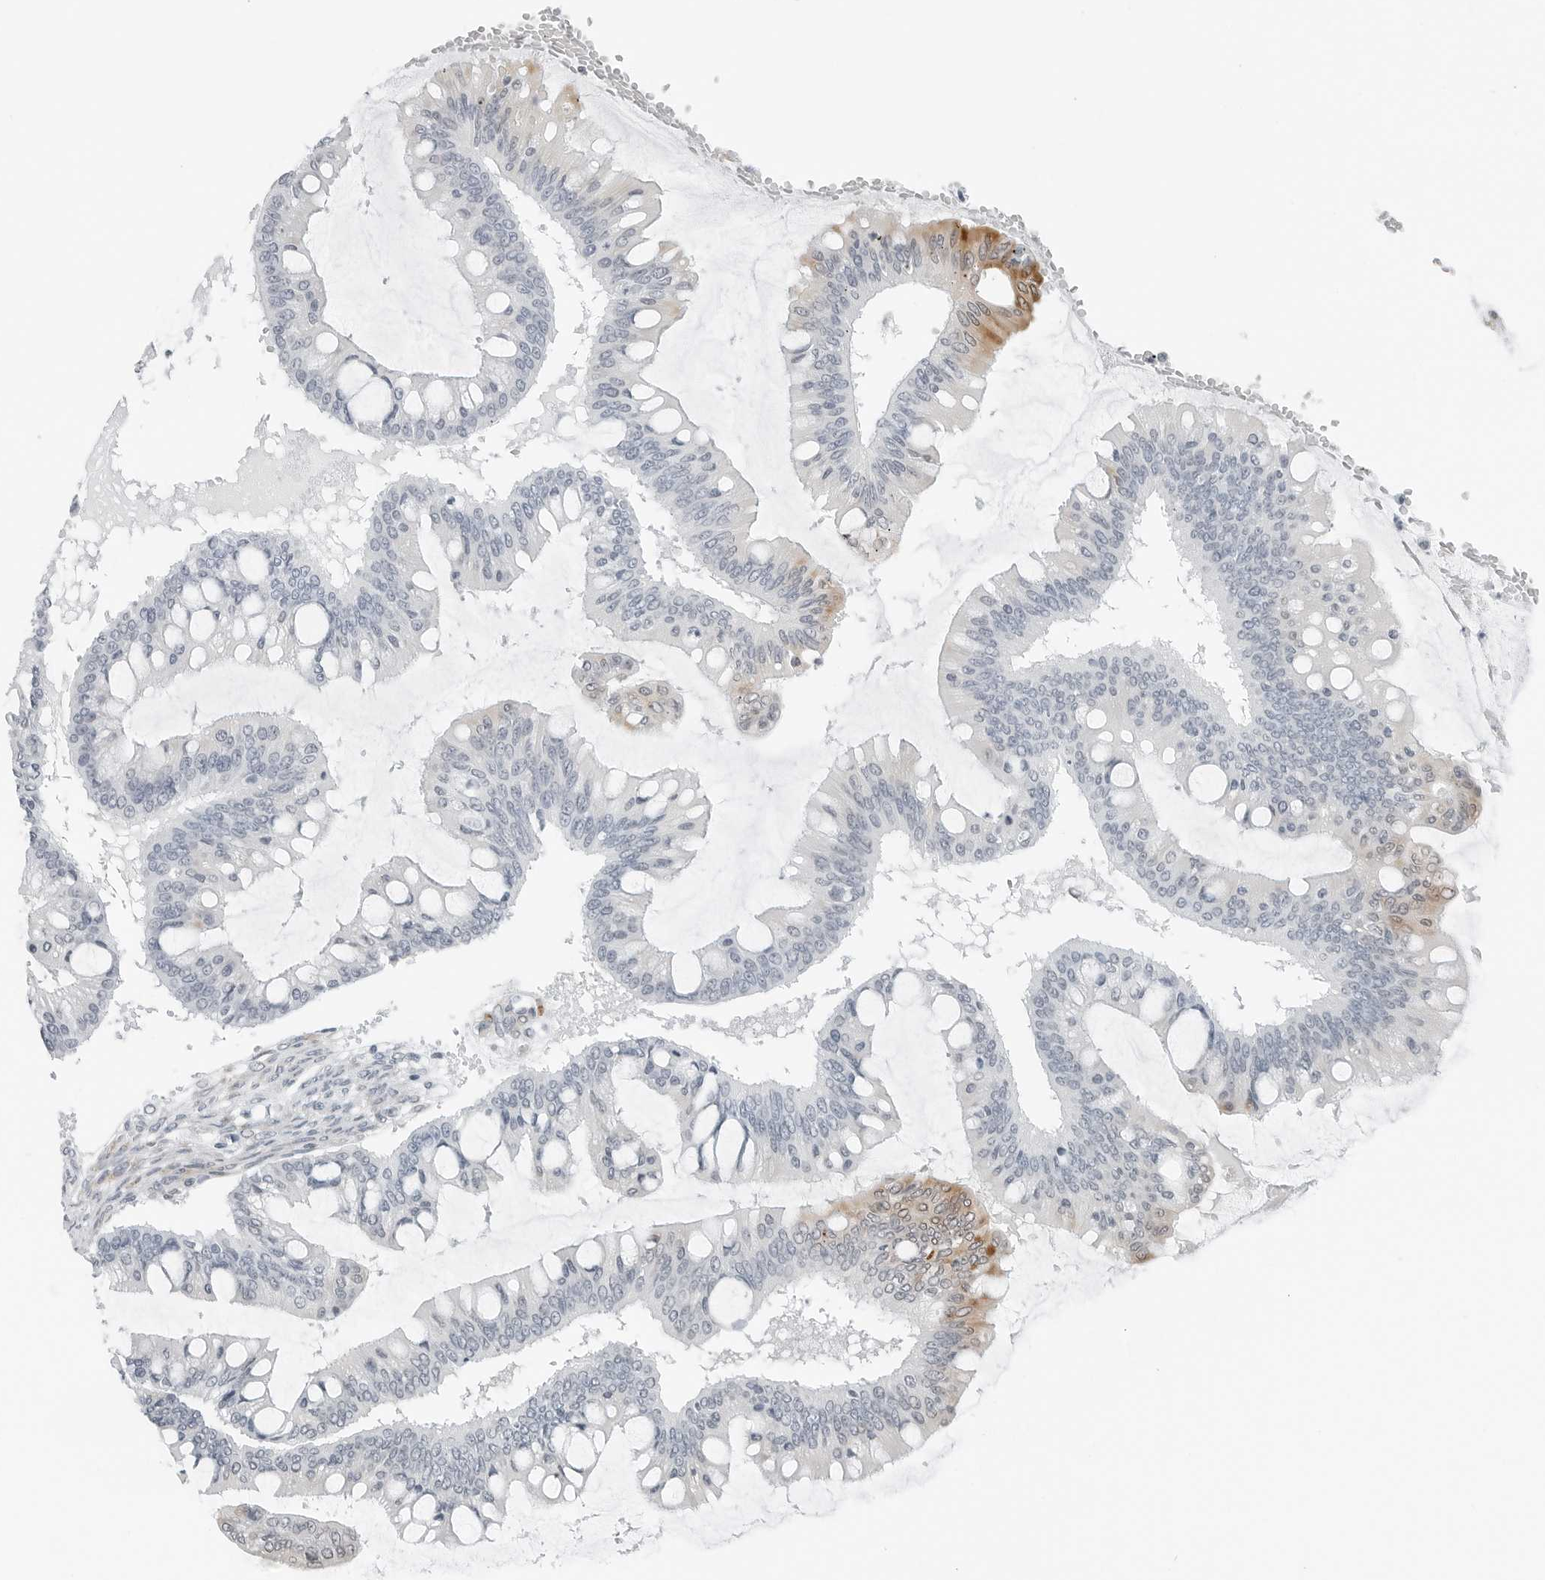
{"staining": {"intensity": "moderate", "quantity": "<25%", "location": "cytoplasmic/membranous"}, "tissue": "ovarian cancer", "cell_type": "Tumor cells", "image_type": "cancer", "snomed": [{"axis": "morphology", "description": "Cystadenocarcinoma, mucinous, NOS"}, {"axis": "topography", "description": "Ovary"}], "caption": "Ovarian mucinous cystadenocarcinoma was stained to show a protein in brown. There is low levels of moderate cytoplasmic/membranous expression in approximately <25% of tumor cells. Immunohistochemistry (ihc) stains the protein in brown and the nuclei are stained blue.", "gene": "P4HA2", "patient": {"sex": "female", "age": 73}}